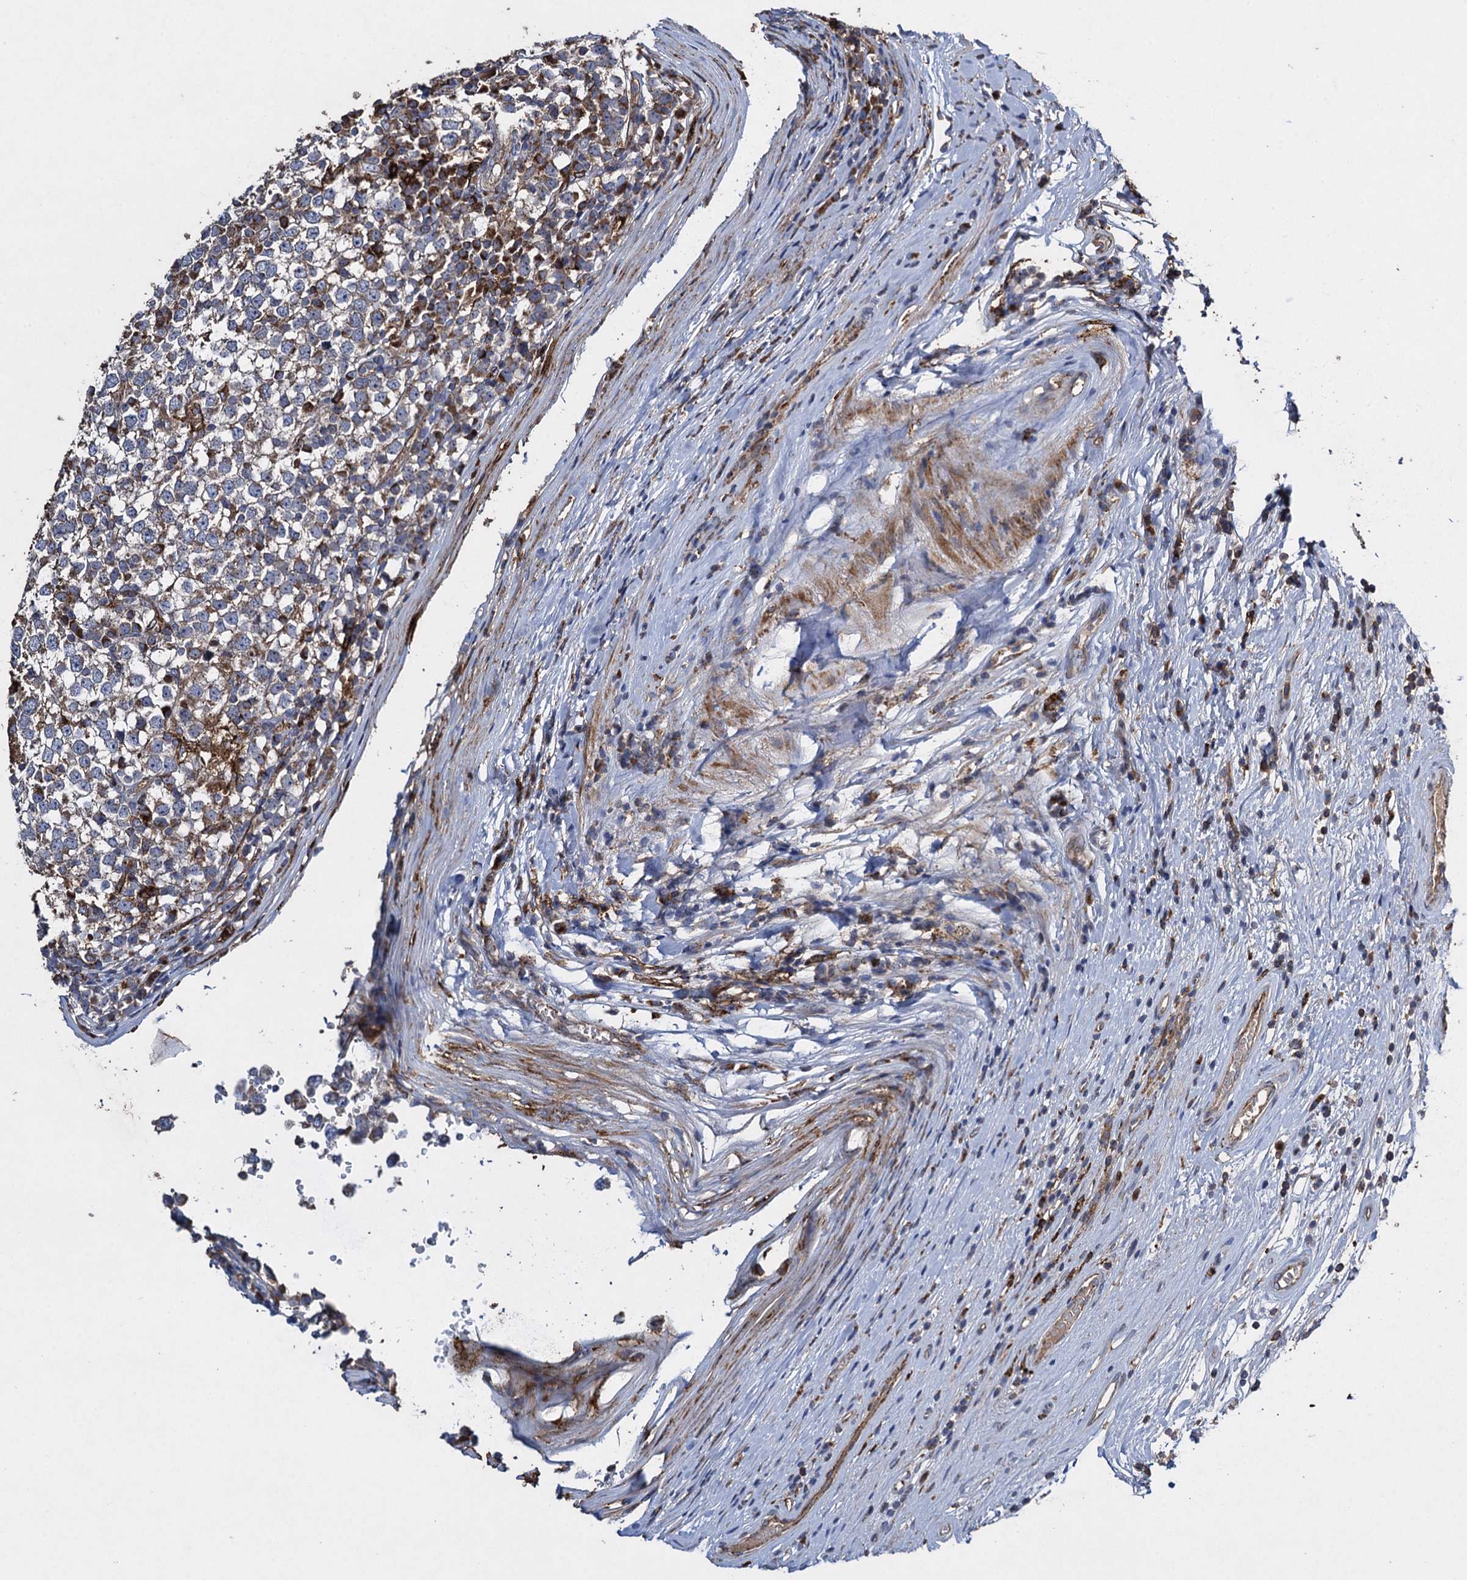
{"staining": {"intensity": "weak", "quantity": "<25%", "location": "cytoplasmic/membranous"}, "tissue": "testis cancer", "cell_type": "Tumor cells", "image_type": "cancer", "snomed": [{"axis": "morphology", "description": "Seminoma, NOS"}, {"axis": "topography", "description": "Testis"}], "caption": "Immunohistochemistry of human testis cancer demonstrates no positivity in tumor cells.", "gene": "TXNDC11", "patient": {"sex": "male", "age": 65}}